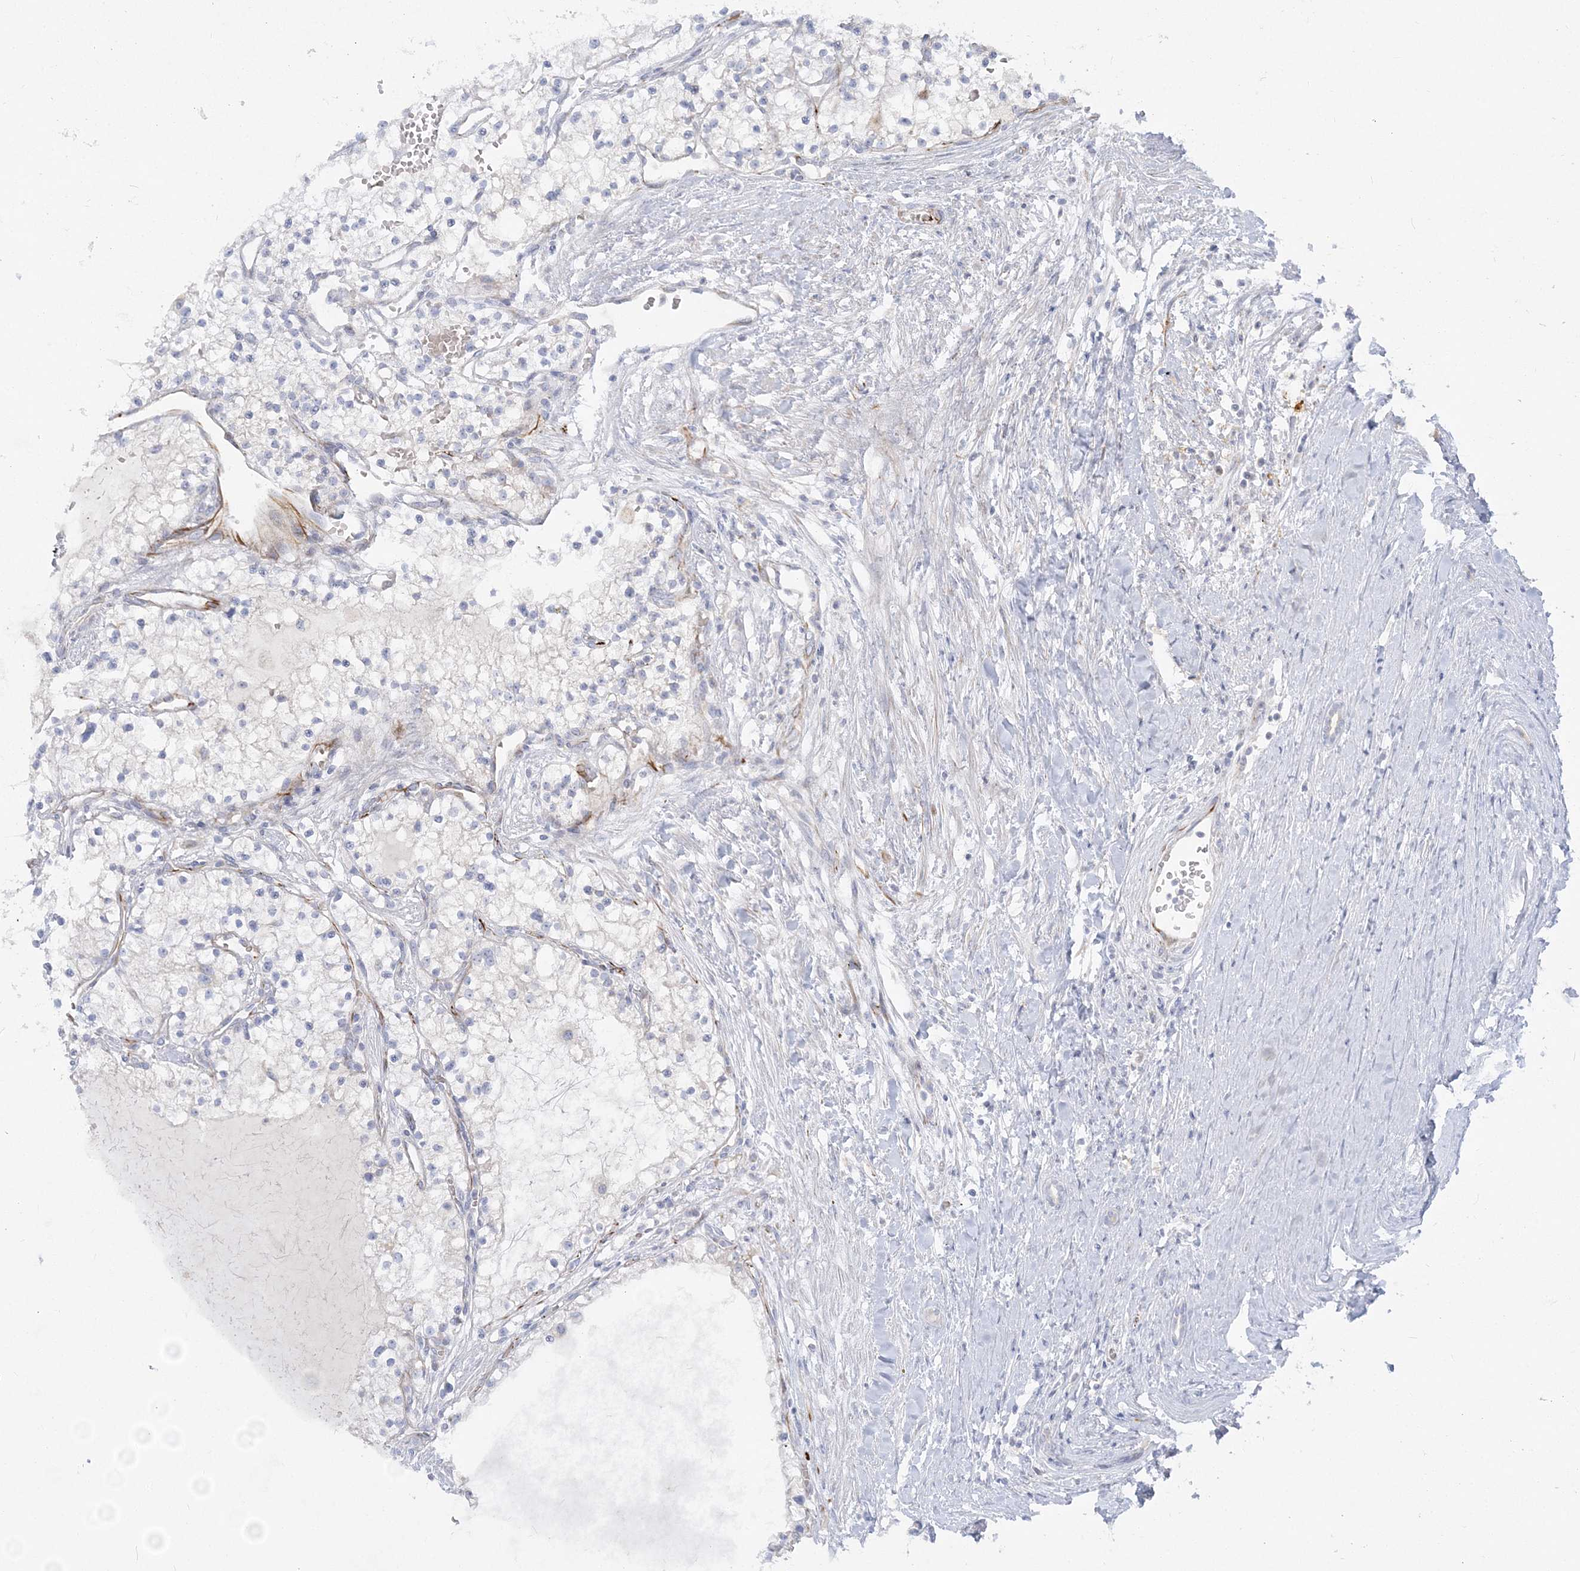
{"staining": {"intensity": "negative", "quantity": "none", "location": "none"}, "tissue": "renal cancer", "cell_type": "Tumor cells", "image_type": "cancer", "snomed": [{"axis": "morphology", "description": "Normal tissue, NOS"}, {"axis": "morphology", "description": "Adenocarcinoma, NOS"}, {"axis": "topography", "description": "Kidney"}], "caption": "There is no significant expression in tumor cells of renal cancer. Brightfield microscopy of immunohistochemistry stained with DAB (3,3'-diaminobenzidine) (brown) and hematoxylin (blue), captured at high magnification.", "gene": "GPAT2", "patient": {"sex": "male", "age": 68}}